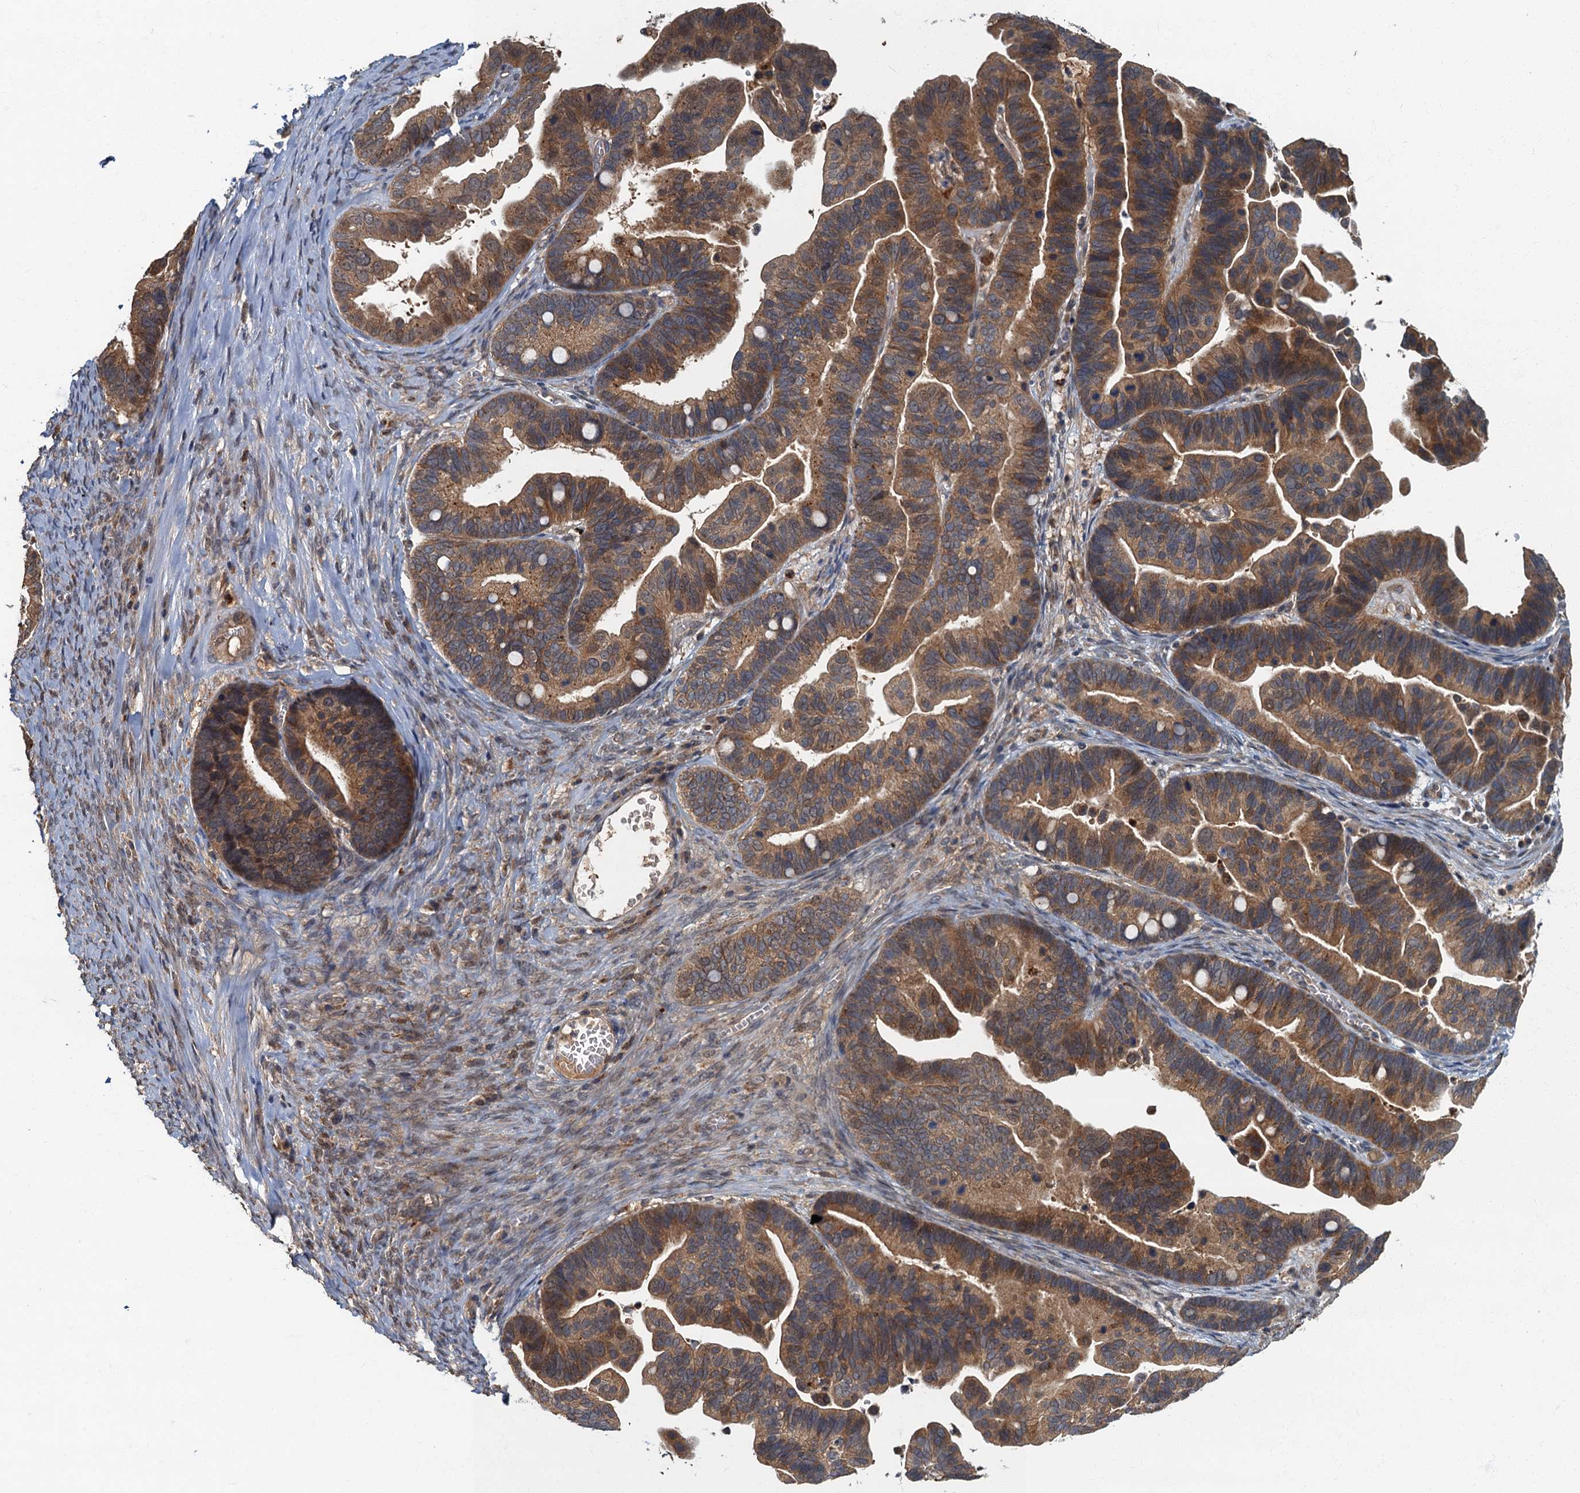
{"staining": {"intensity": "moderate", "quantity": ">75%", "location": "cytoplasmic/membranous"}, "tissue": "ovarian cancer", "cell_type": "Tumor cells", "image_type": "cancer", "snomed": [{"axis": "morphology", "description": "Cystadenocarcinoma, serous, NOS"}, {"axis": "topography", "description": "Ovary"}], "caption": "Human ovarian cancer (serous cystadenocarcinoma) stained with a brown dye shows moderate cytoplasmic/membranous positive expression in about >75% of tumor cells.", "gene": "WDCP", "patient": {"sex": "female", "age": 56}}